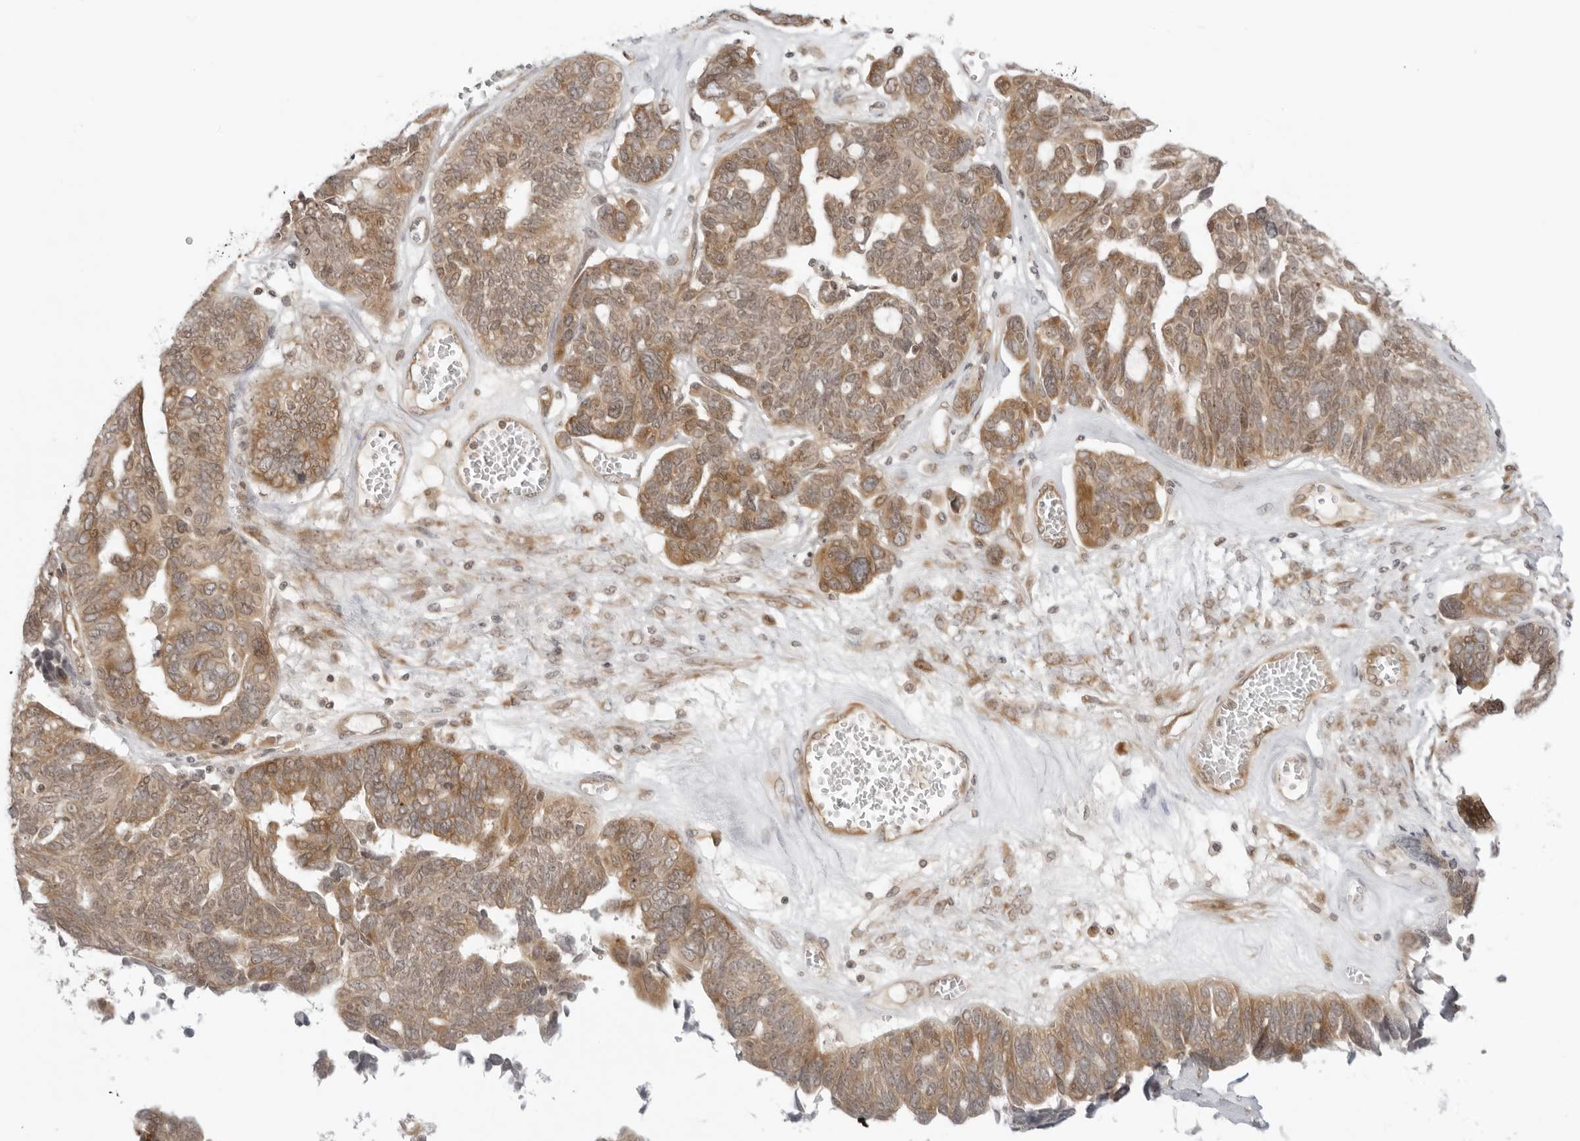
{"staining": {"intensity": "moderate", "quantity": ">75%", "location": "cytoplasmic/membranous"}, "tissue": "ovarian cancer", "cell_type": "Tumor cells", "image_type": "cancer", "snomed": [{"axis": "morphology", "description": "Cystadenocarcinoma, serous, NOS"}, {"axis": "topography", "description": "Ovary"}], "caption": "Protein expression analysis of ovarian cancer (serous cystadenocarcinoma) reveals moderate cytoplasmic/membranous expression in about >75% of tumor cells. Immunohistochemistry stains the protein of interest in brown and the nuclei are stained blue.", "gene": "PRRC2C", "patient": {"sex": "female", "age": 79}}